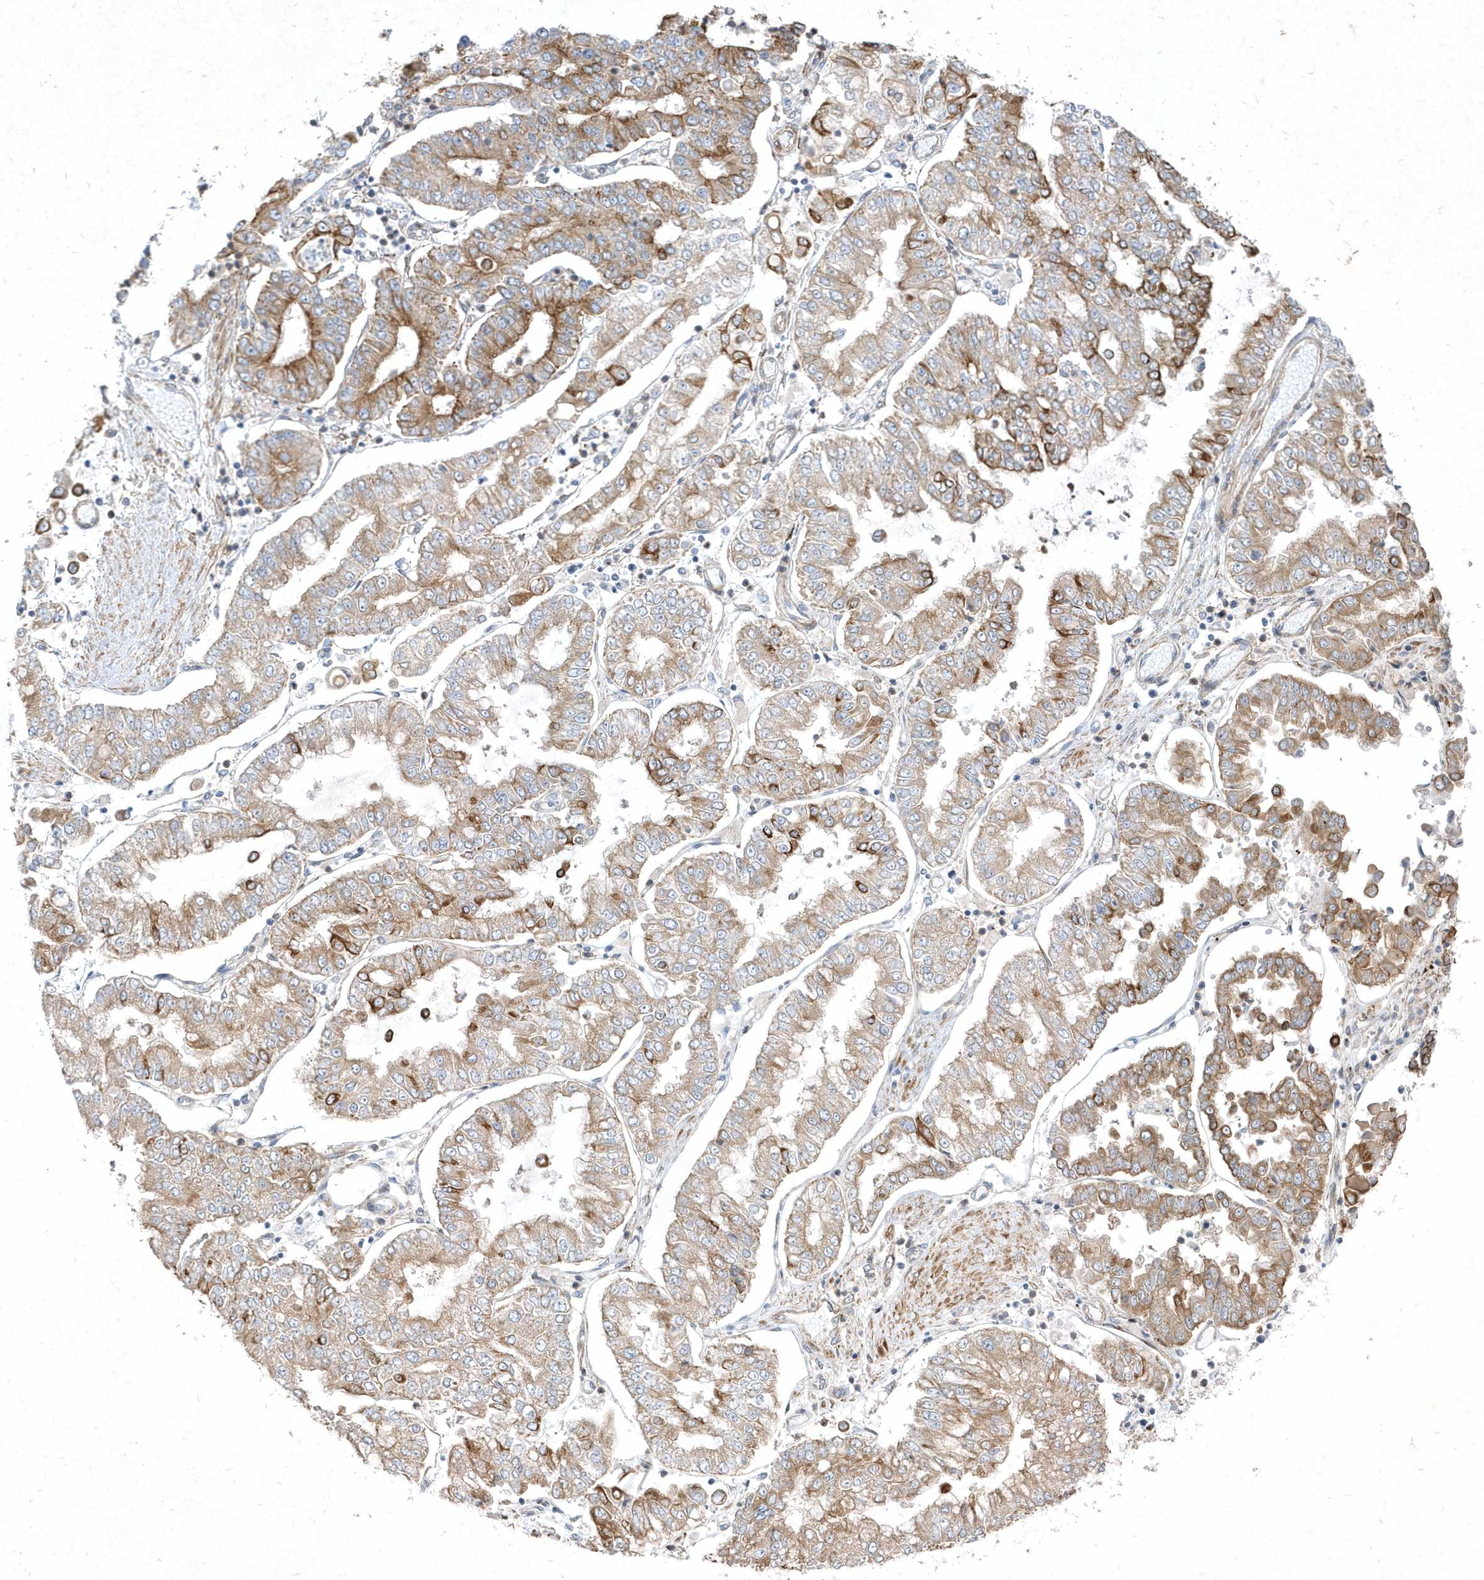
{"staining": {"intensity": "moderate", "quantity": ">75%", "location": "cytoplasmic/membranous"}, "tissue": "stomach cancer", "cell_type": "Tumor cells", "image_type": "cancer", "snomed": [{"axis": "morphology", "description": "Adenocarcinoma, NOS"}, {"axis": "topography", "description": "Stomach"}], "caption": "This photomicrograph displays immunohistochemistry (IHC) staining of human stomach cancer (adenocarcinoma), with medium moderate cytoplasmic/membranous expression in about >75% of tumor cells.", "gene": "LARS1", "patient": {"sex": "male", "age": 76}}